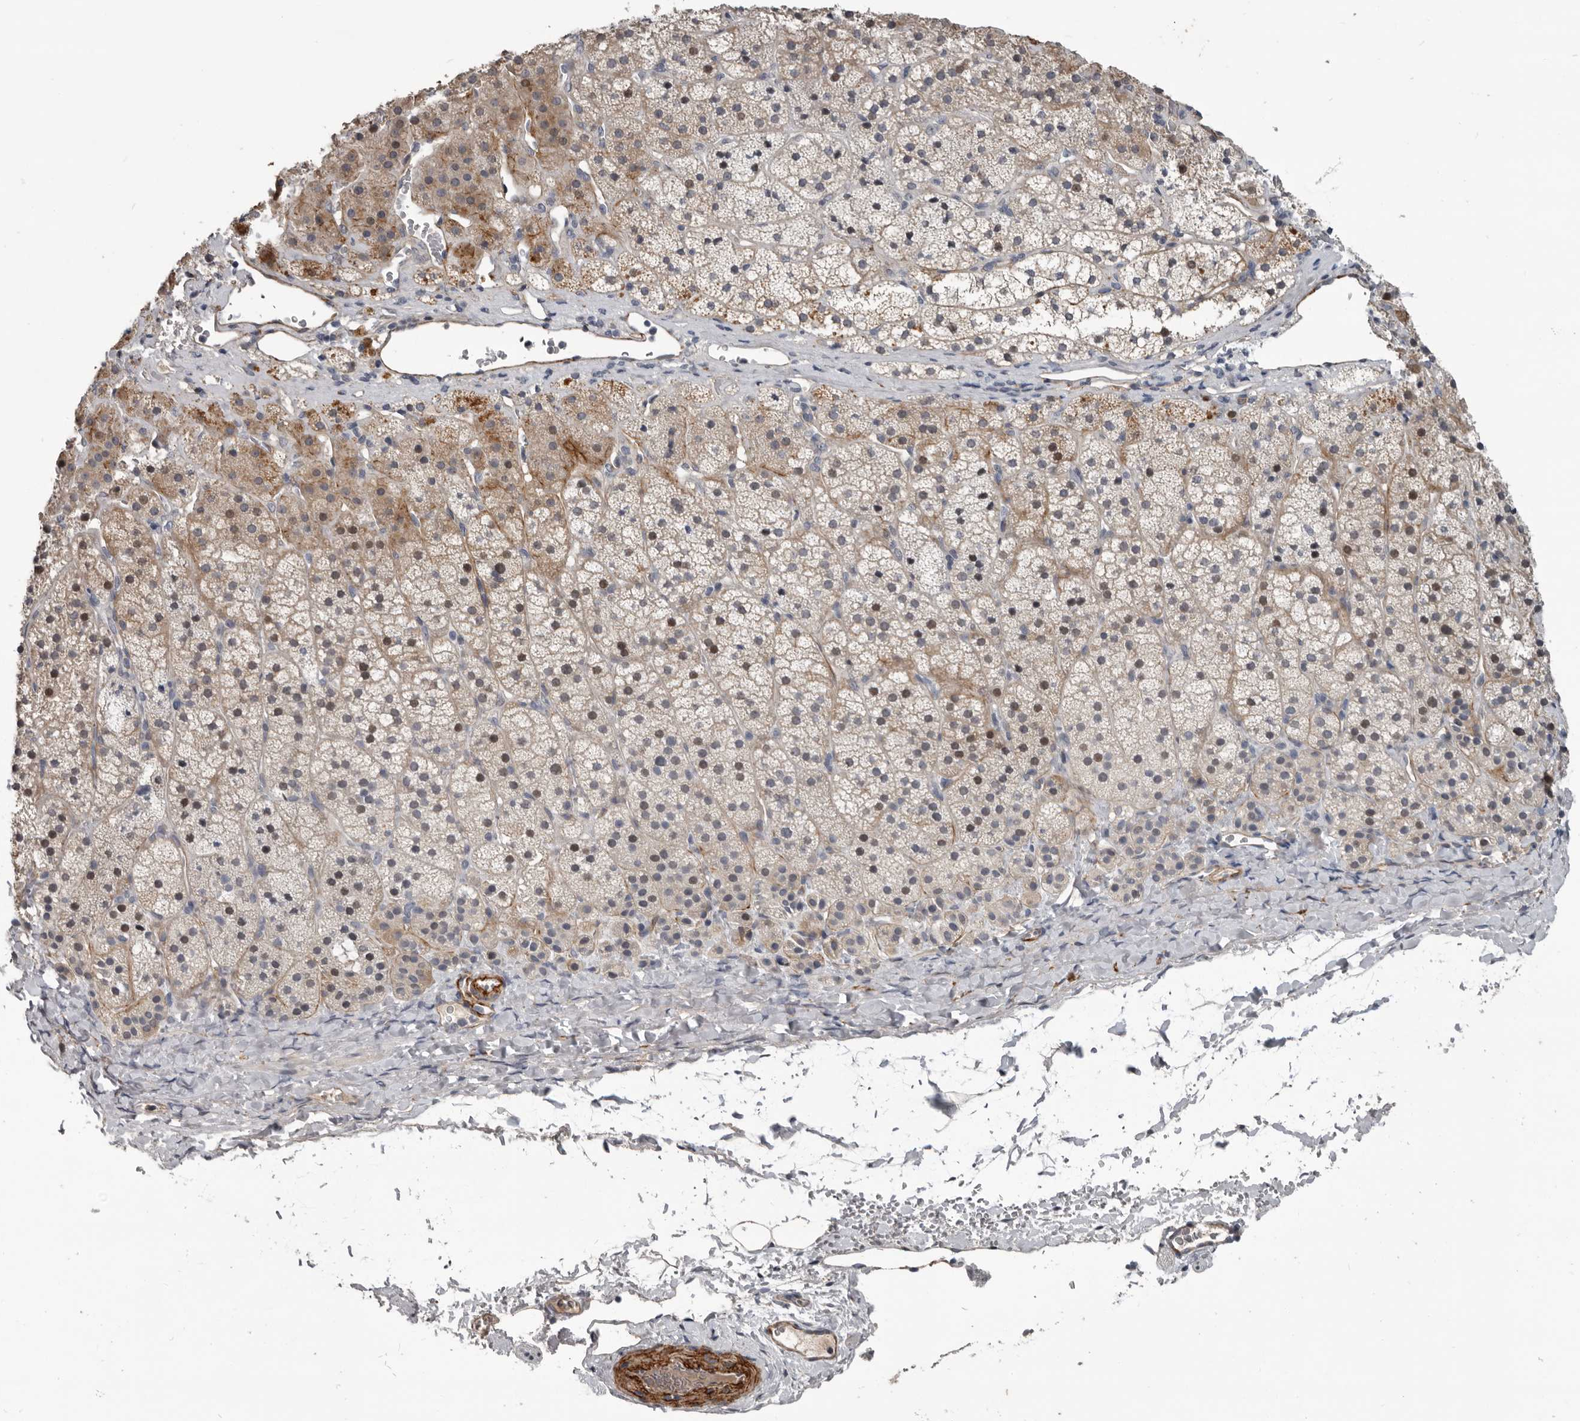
{"staining": {"intensity": "moderate", "quantity": "<25%", "location": "cytoplasmic/membranous"}, "tissue": "adrenal gland", "cell_type": "Glandular cells", "image_type": "normal", "snomed": [{"axis": "morphology", "description": "Normal tissue, NOS"}, {"axis": "topography", "description": "Adrenal gland"}], "caption": "Protein staining reveals moderate cytoplasmic/membranous expression in about <25% of glandular cells in normal adrenal gland. The protein is shown in brown color, while the nuclei are stained blue.", "gene": "C1orf216", "patient": {"sex": "female", "age": 44}}